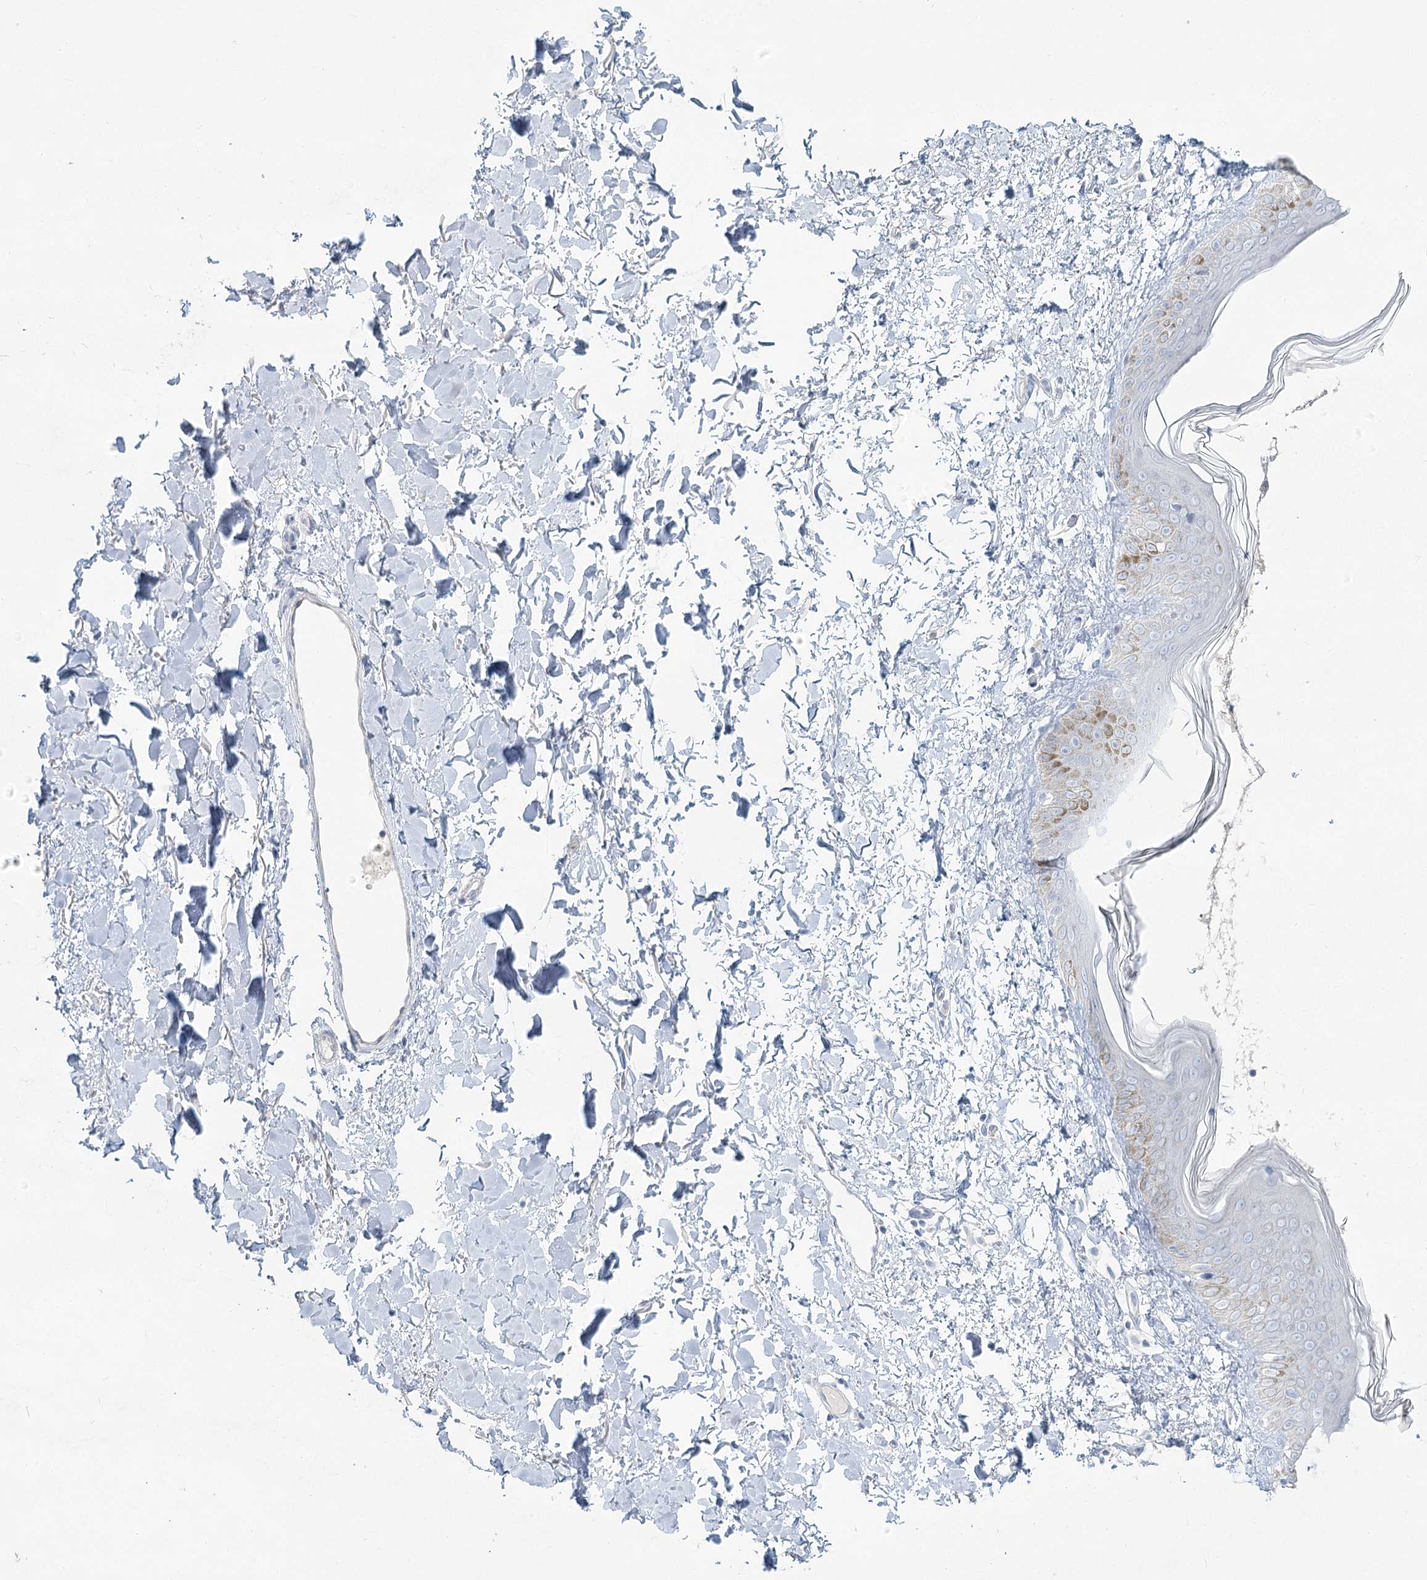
{"staining": {"intensity": "negative", "quantity": "none", "location": "none"}, "tissue": "skin", "cell_type": "Fibroblasts", "image_type": "normal", "snomed": [{"axis": "morphology", "description": "Normal tissue, NOS"}, {"axis": "topography", "description": "Skin"}], "caption": "Micrograph shows no protein expression in fibroblasts of benign skin.", "gene": "LRP2BP", "patient": {"sex": "female", "age": 58}}